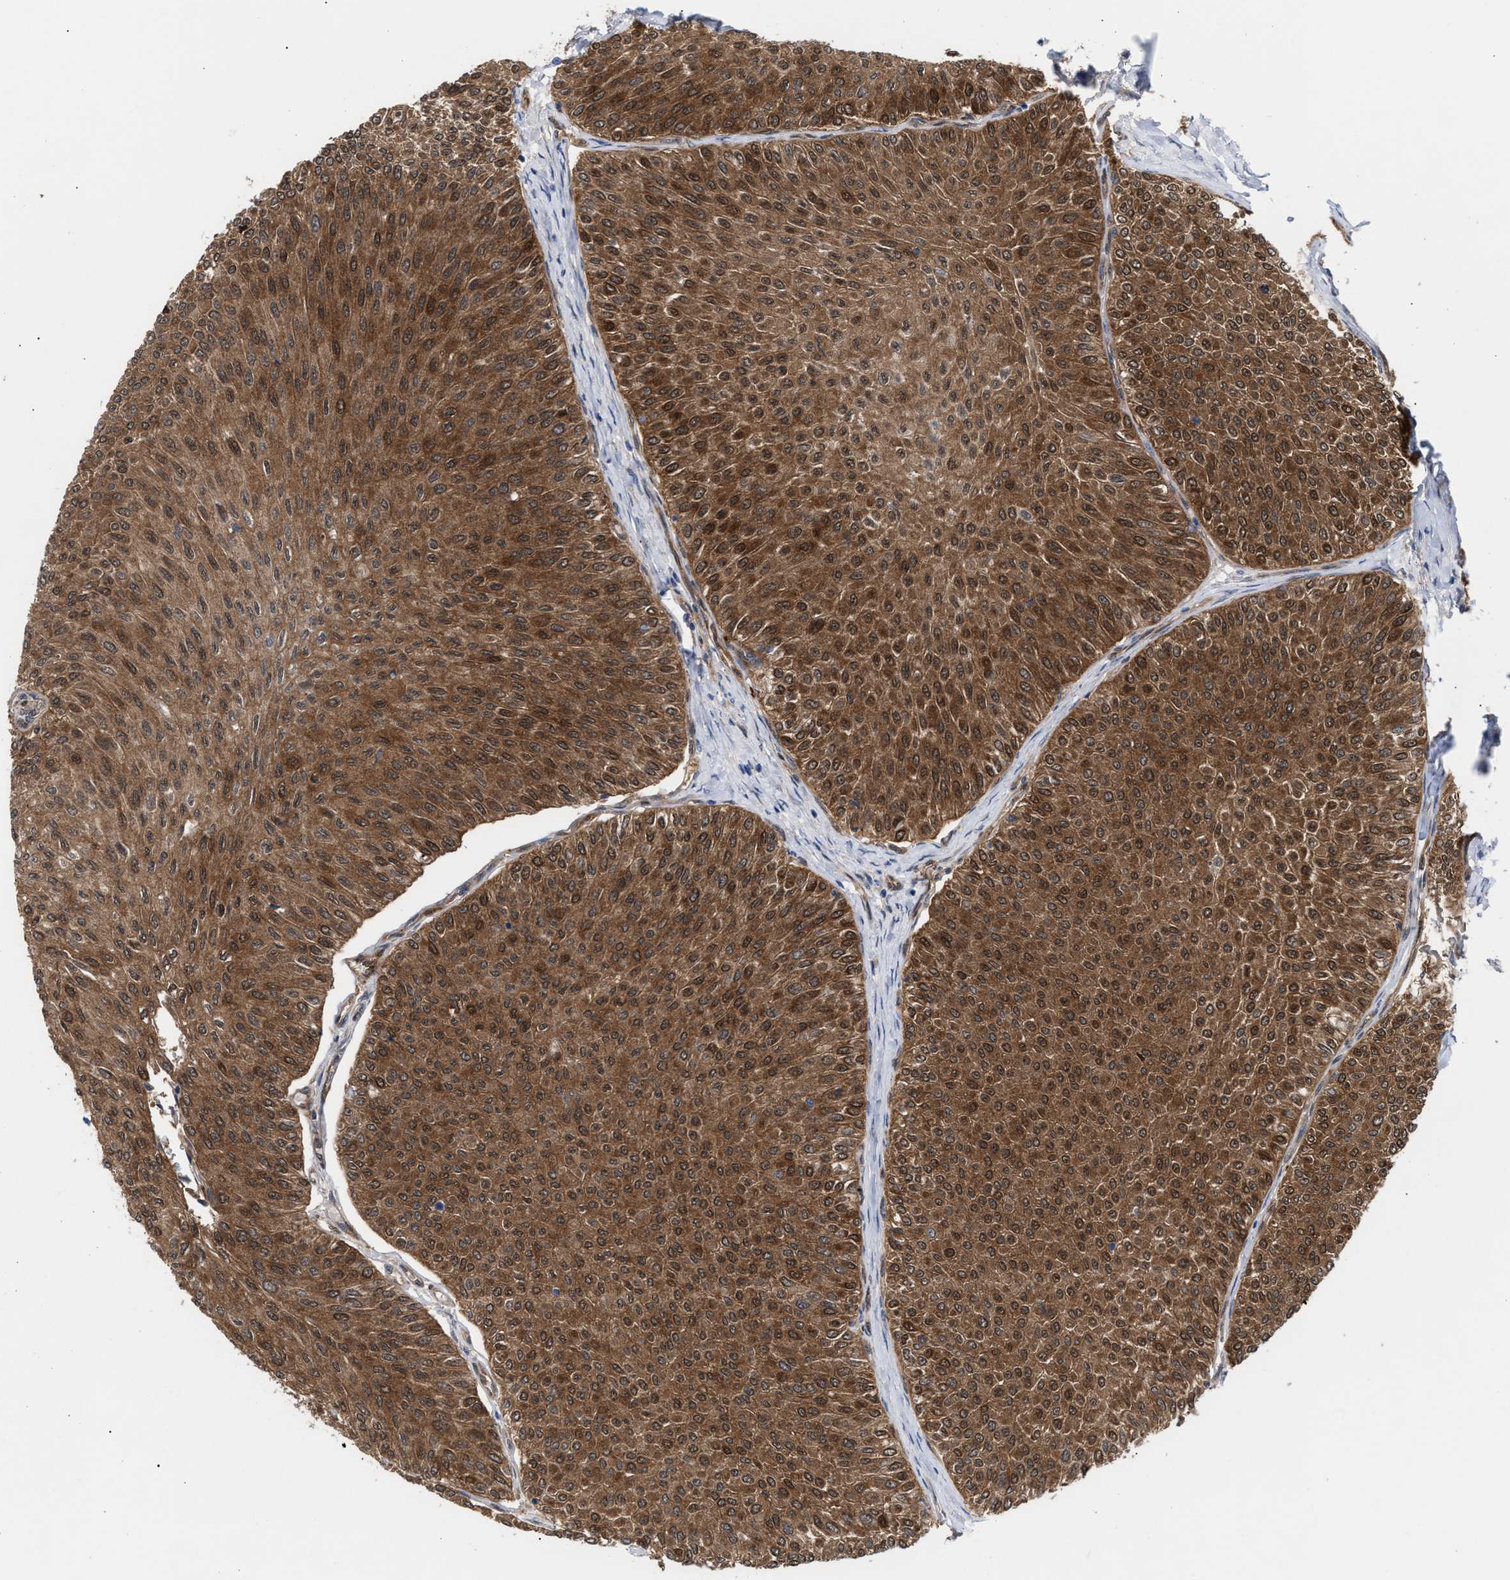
{"staining": {"intensity": "strong", "quantity": ">75%", "location": "cytoplasmic/membranous,nuclear"}, "tissue": "urothelial cancer", "cell_type": "Tumor cells", "image_type": "cancer", "snomed": [{"axis": "morphology", "description": "Urothelial carcinoma, Low grade"}, {"axis": "topography", "description": "Urinary bladder"}], "caption": "Immunohistochemistry (IHC) photomicrograph of human low-grade urothelial carcinoma stained for a protein (brown), which reveals high levels of strong cytoplasmic/membranous and nuclear expression in approximately >75% of tumor cells.", "gene": "TP53I3", "patient": {"sex": "male", "age": 78}}